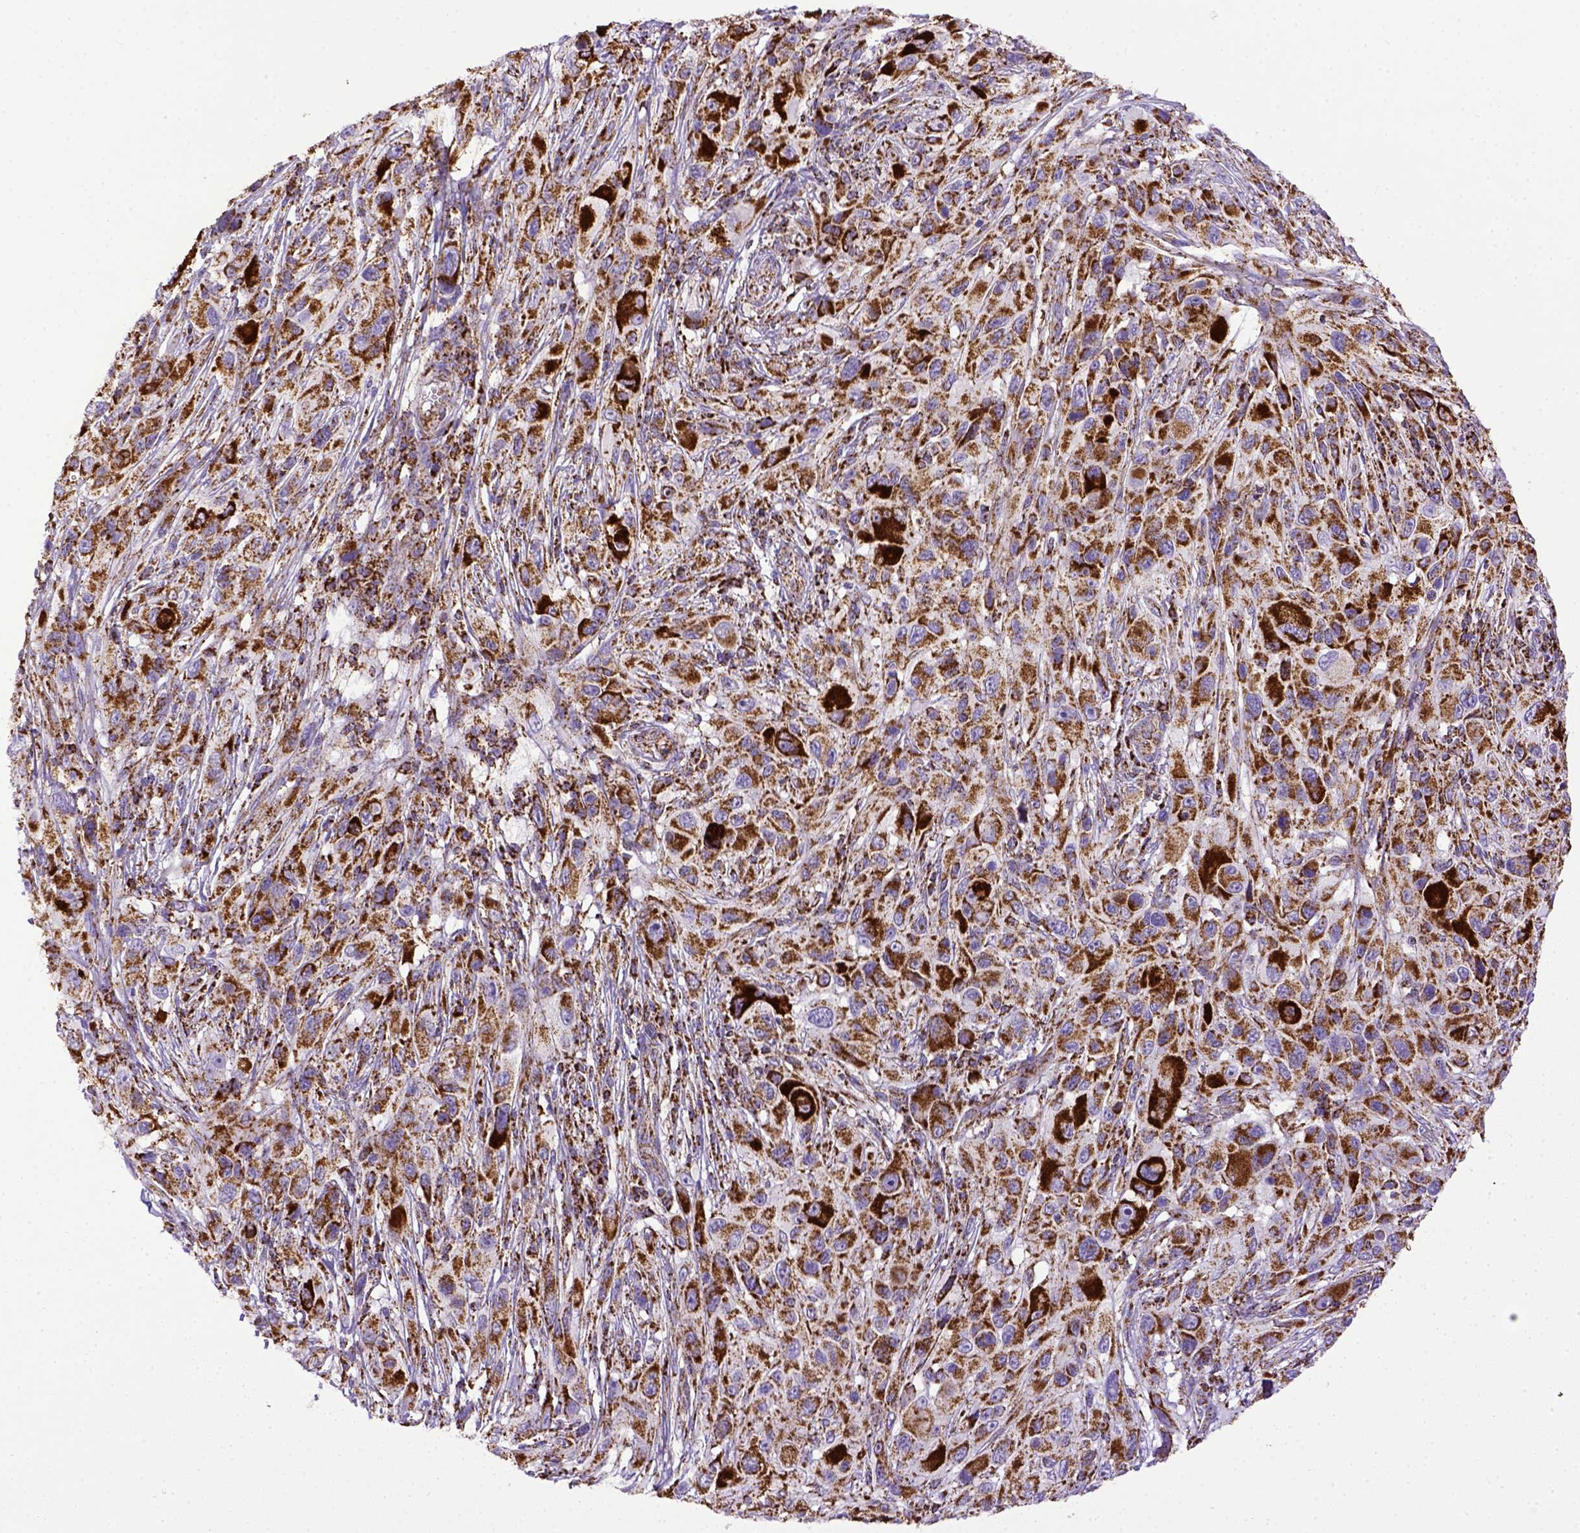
{"staining": {"intensity": "strong", "quantity": ">75%", "location": "cytoplasmic/membranous"}, "tissue": "melanoma", "cell_type": "Tumor cells", "image_type": "cancer", "snomed": [{"axis": "morphology", "description": "Malignant melanoma, NOS"}, {"axis": "topography", "description": "Skin"}], "caption": "Brown immunohistochemical staining in human malignant melanoma demonstrates strong cytoplasmic/membranous expression in approximately >75% of tumor cells.", "gene": "MT-CO1", "patient": {"sex": "male", "age": 53}}